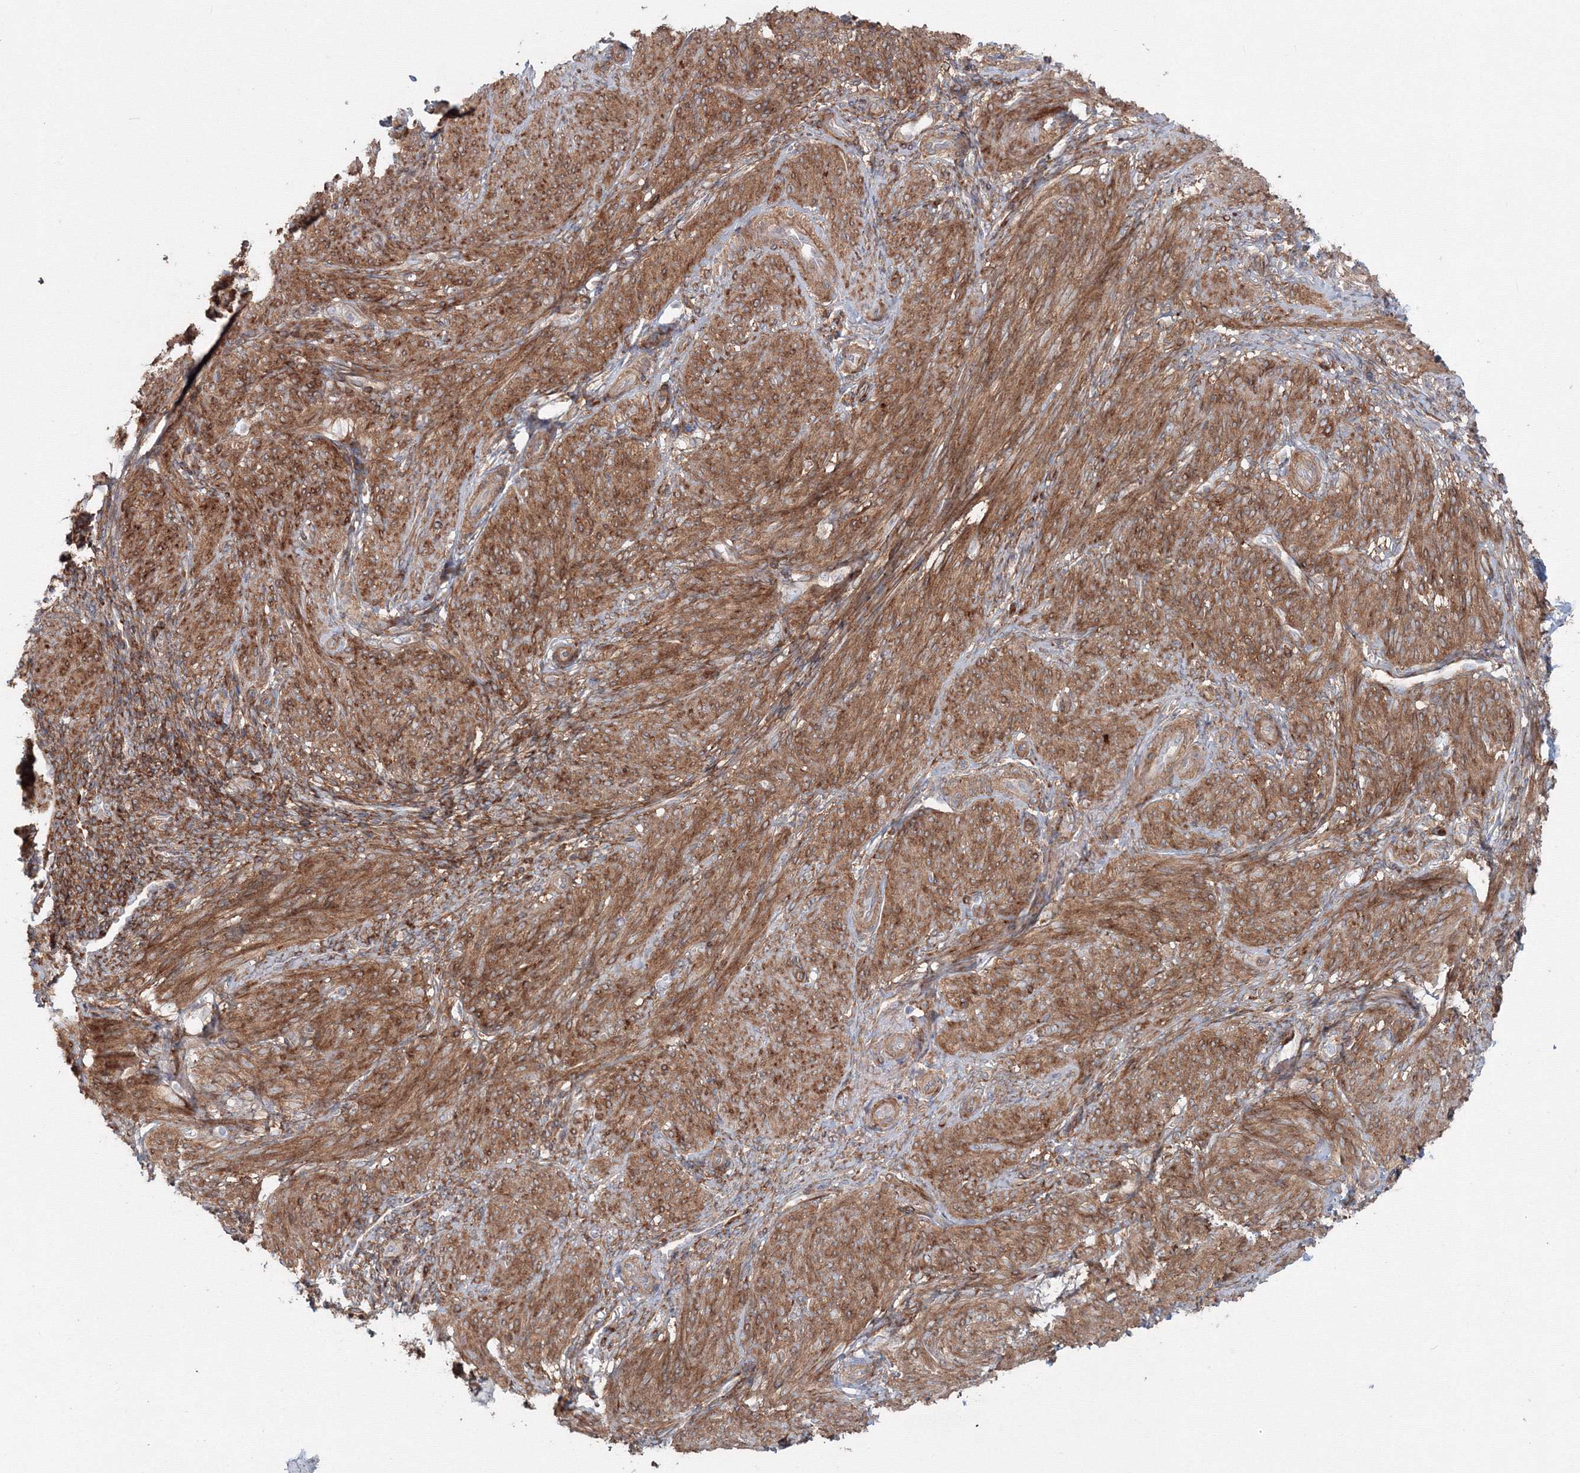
{"staining": {"intensity": "moderate", "quantity": ">75%", "location": "cytoplasmic/membranous"}, "tissue": "smooth muscle", "cell_type": "Smooth muscle cells", "image_type": "normal", "snomed": [{"axis": "morphology", "description": "Normal tissue, NOS"}, {"axis": "topography", "description": "Smooth muscle"}], "caption": "A high-resolution histopathology image shows immunohistochemistry (IHC) staining of benign smooth muscle, which exhibits moderate cytoplasmic/membranous staining in approximately >75% of smooth muscle cells.", "gene": "SH3PXD2A", "patient": {"sex": "female", "age": 39}}